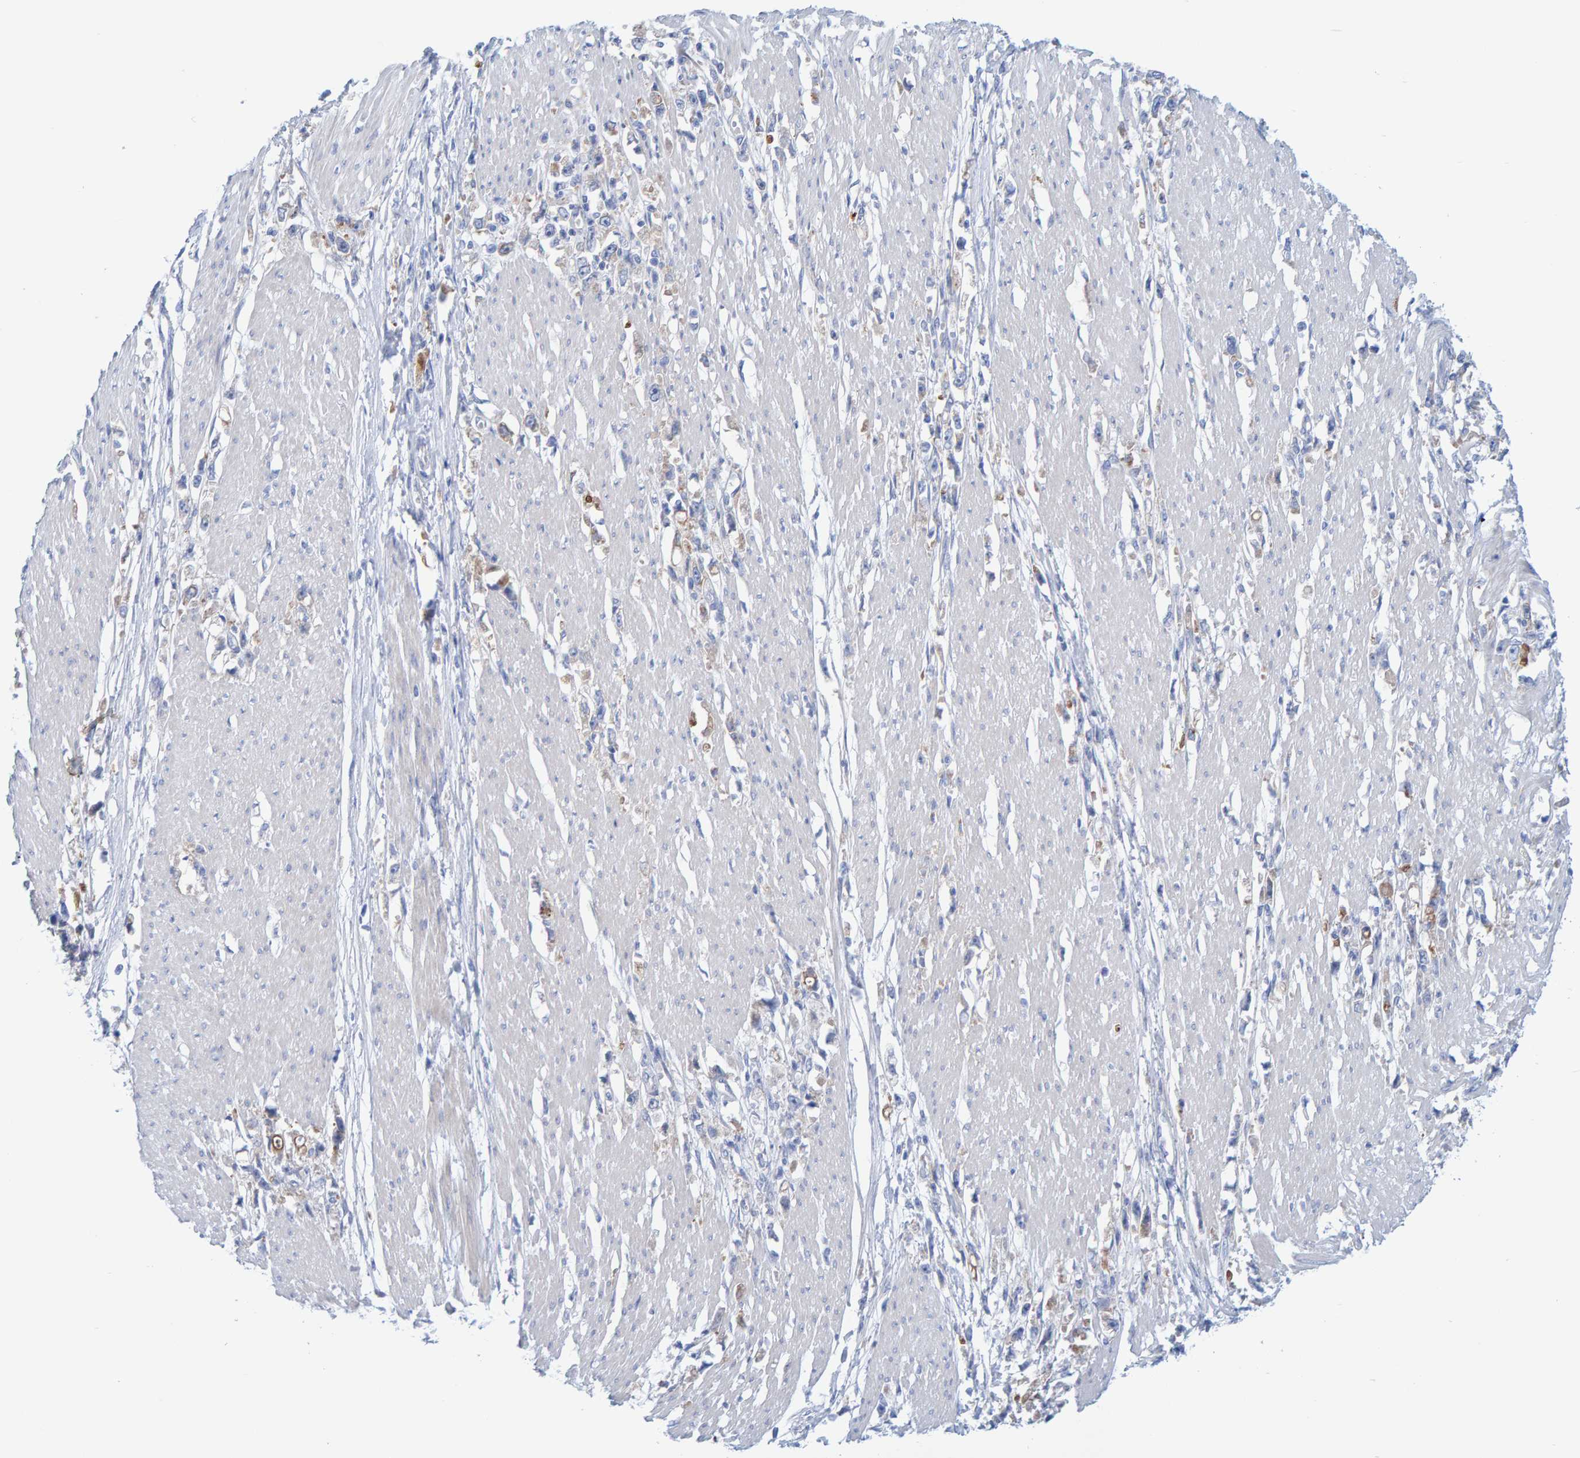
{"staining": {"intensity": "negative", "quantity": "none", "location": "none"}, "tissue": "stomach cancer", "cell_type": "Tumor cells", "image_type": "cancer", "snomed": [{"axis": "morphology", "description": "Adenocarcinoma, NOS"}, {"axis": "topography", "description": "Stomach"}], "caption": "This micrograph is of stomach cancer (adenocarcinoma) stained with immunohistochemistry (IHC) to label a protein in brown with the nuclei are counter-stained blue. There is no staining in tumor cells. Nuclei are stained in blue.", "gene": "JAKMIP3", "patient": {"sex": "female", "age": 59}}